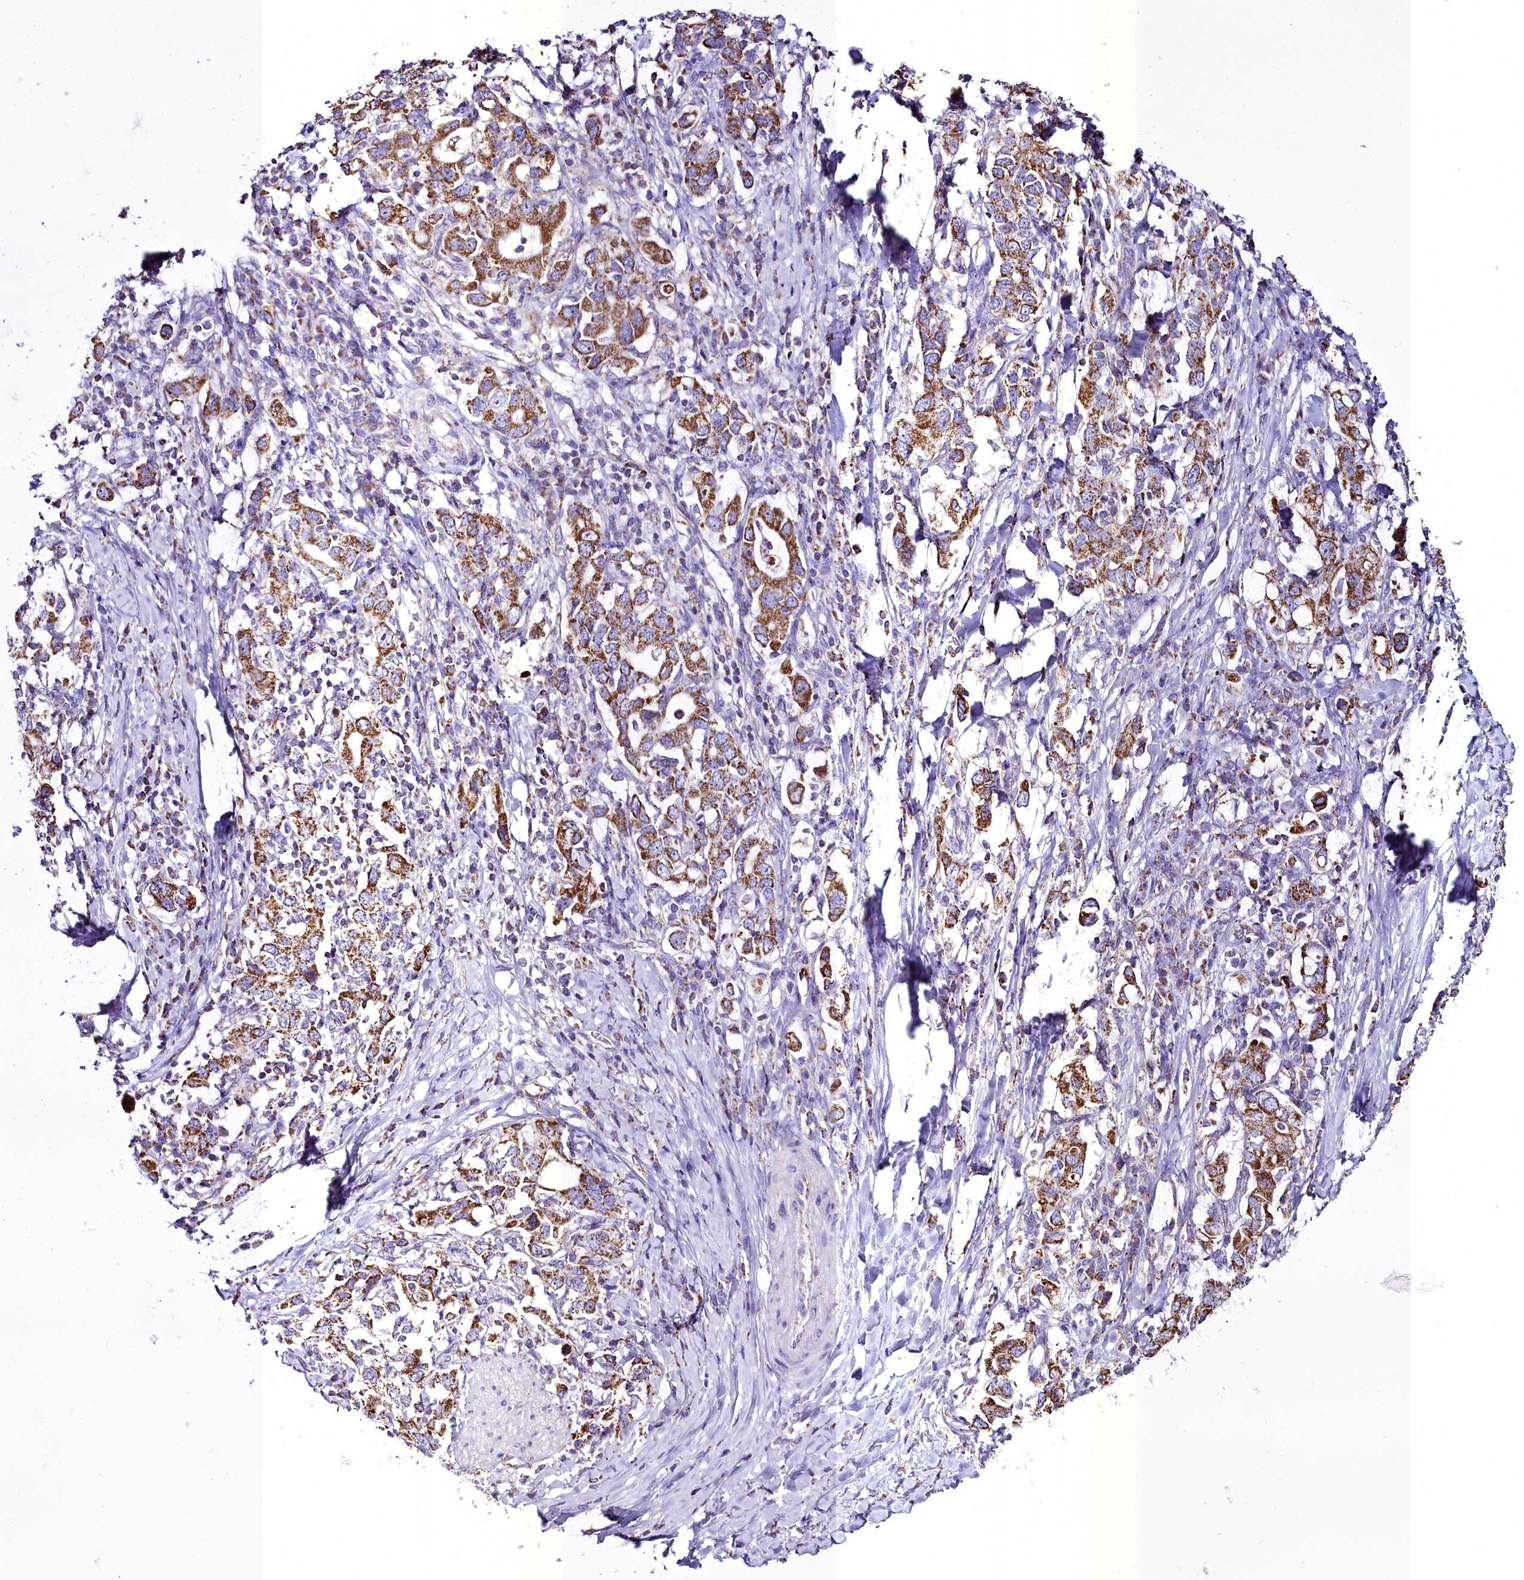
{"staining": {"intensity": "strong", "quantity": ">75%", "location": "cytoplasmic/membranous"}, "tissue": "stomach cancer", "cell_type": "Tumor cells", "image_type": "cancer", "snomed": [{"axis": "morphology", "description": "Adenocarcinoma, NOS"}, {"axis": "topography", "description": "Stomach, upper"}, {"axis": "topography", "description": "Stomach"}], "caption": "Strong cytoplasmic/membranous expression for a protein is seen in approximately >75% of tumor cells of stomach adenocarcinoma using immunohistochemistry (IHC).", "gene": "WDFY3", "patient": {"sex": "male", "age": 62}}